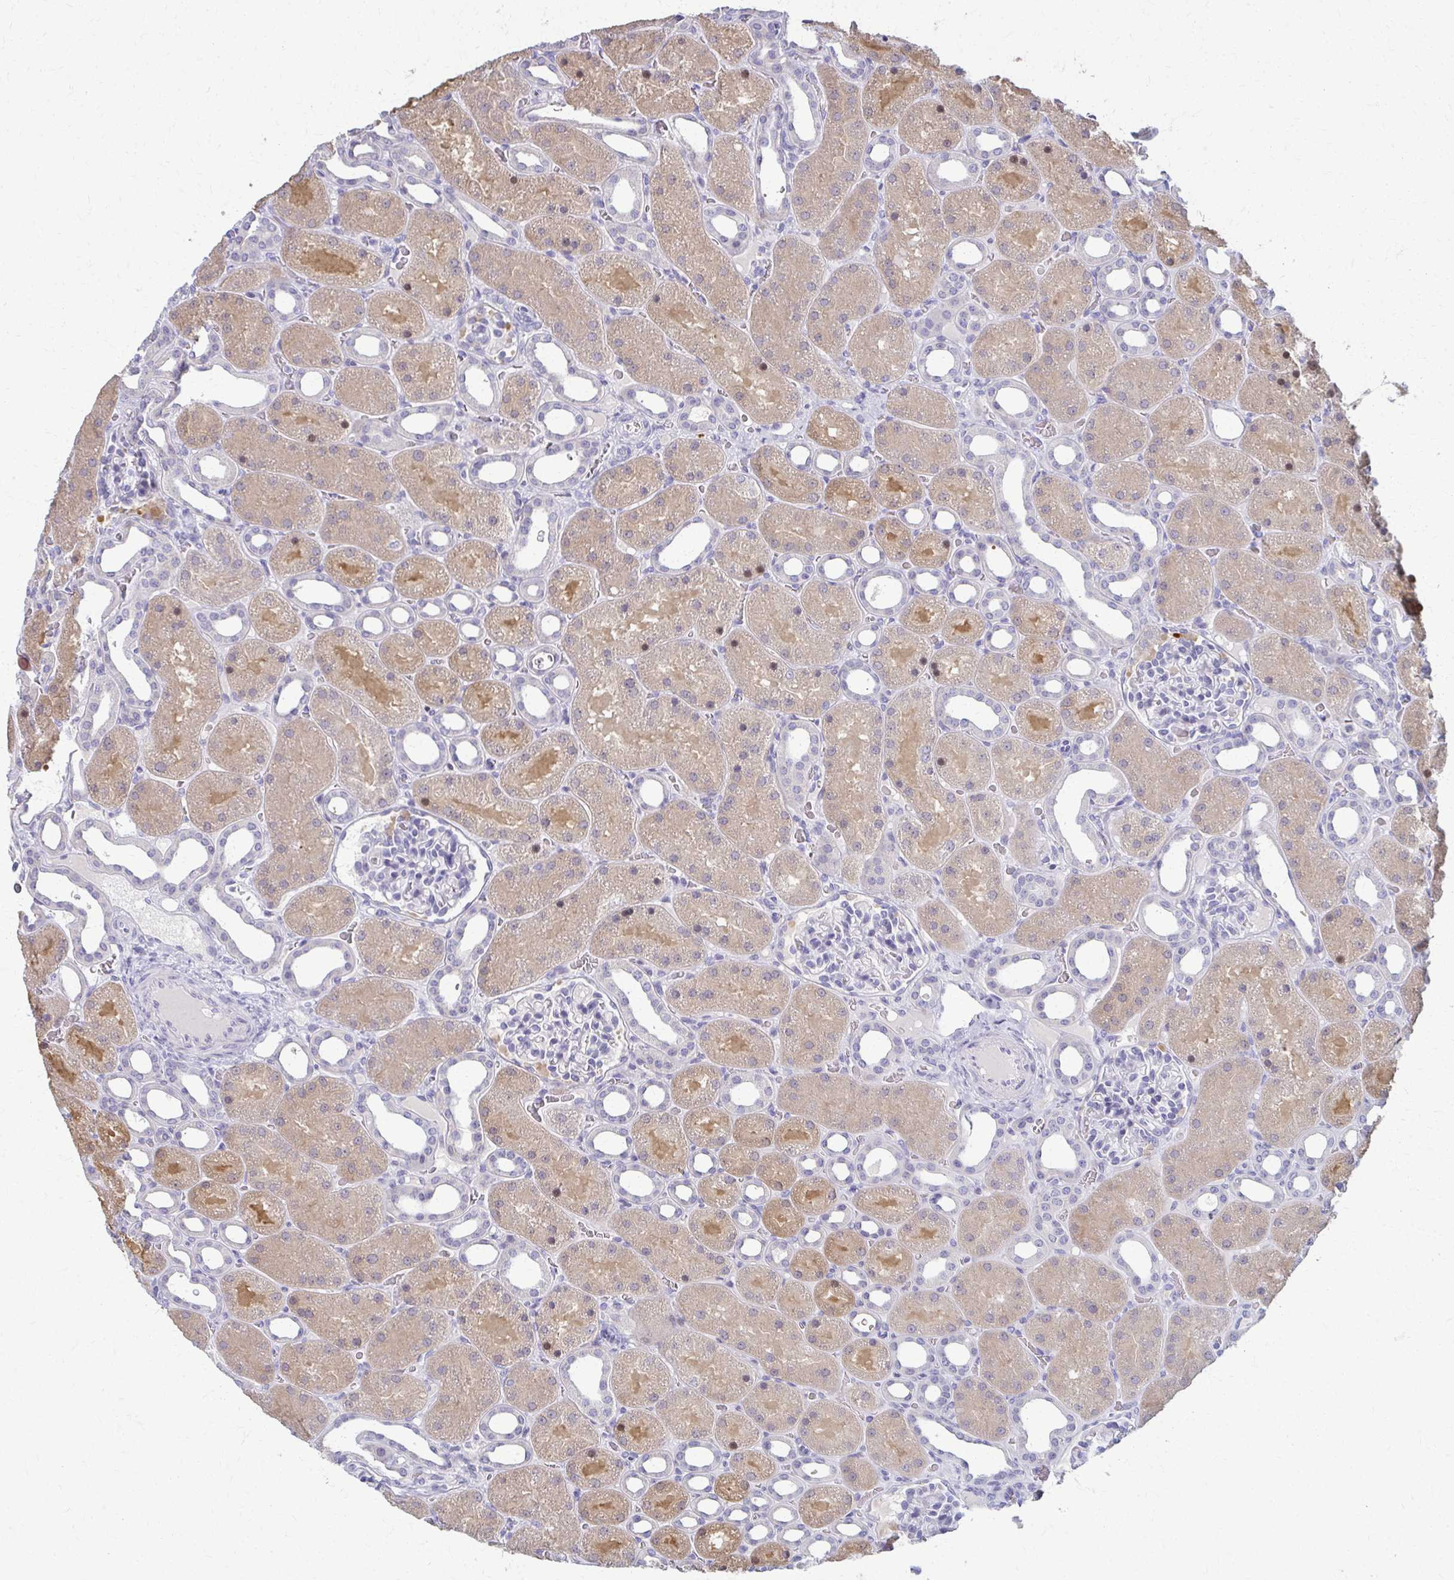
{"staining": {"intensity": "negative", "quantity": "none", "location": "none"}, "tissue": "kidney", "cell_type": "Cells in glomeruli", "image_type": "normal", "snomed": [{"axis": "morphology", "description": "Normal tissue, NOS"}, {"axis": "topography", "description": "Kidney"}], "caption": "IHC micrograph of benign kidney: kidney stained with DAB (3,3'-diaminobenzidine) displays no significant protein positivity in cells in glomeruli.", "gene": "ENSG00000275249", "patient": {"sex": "male", "age": 2}}